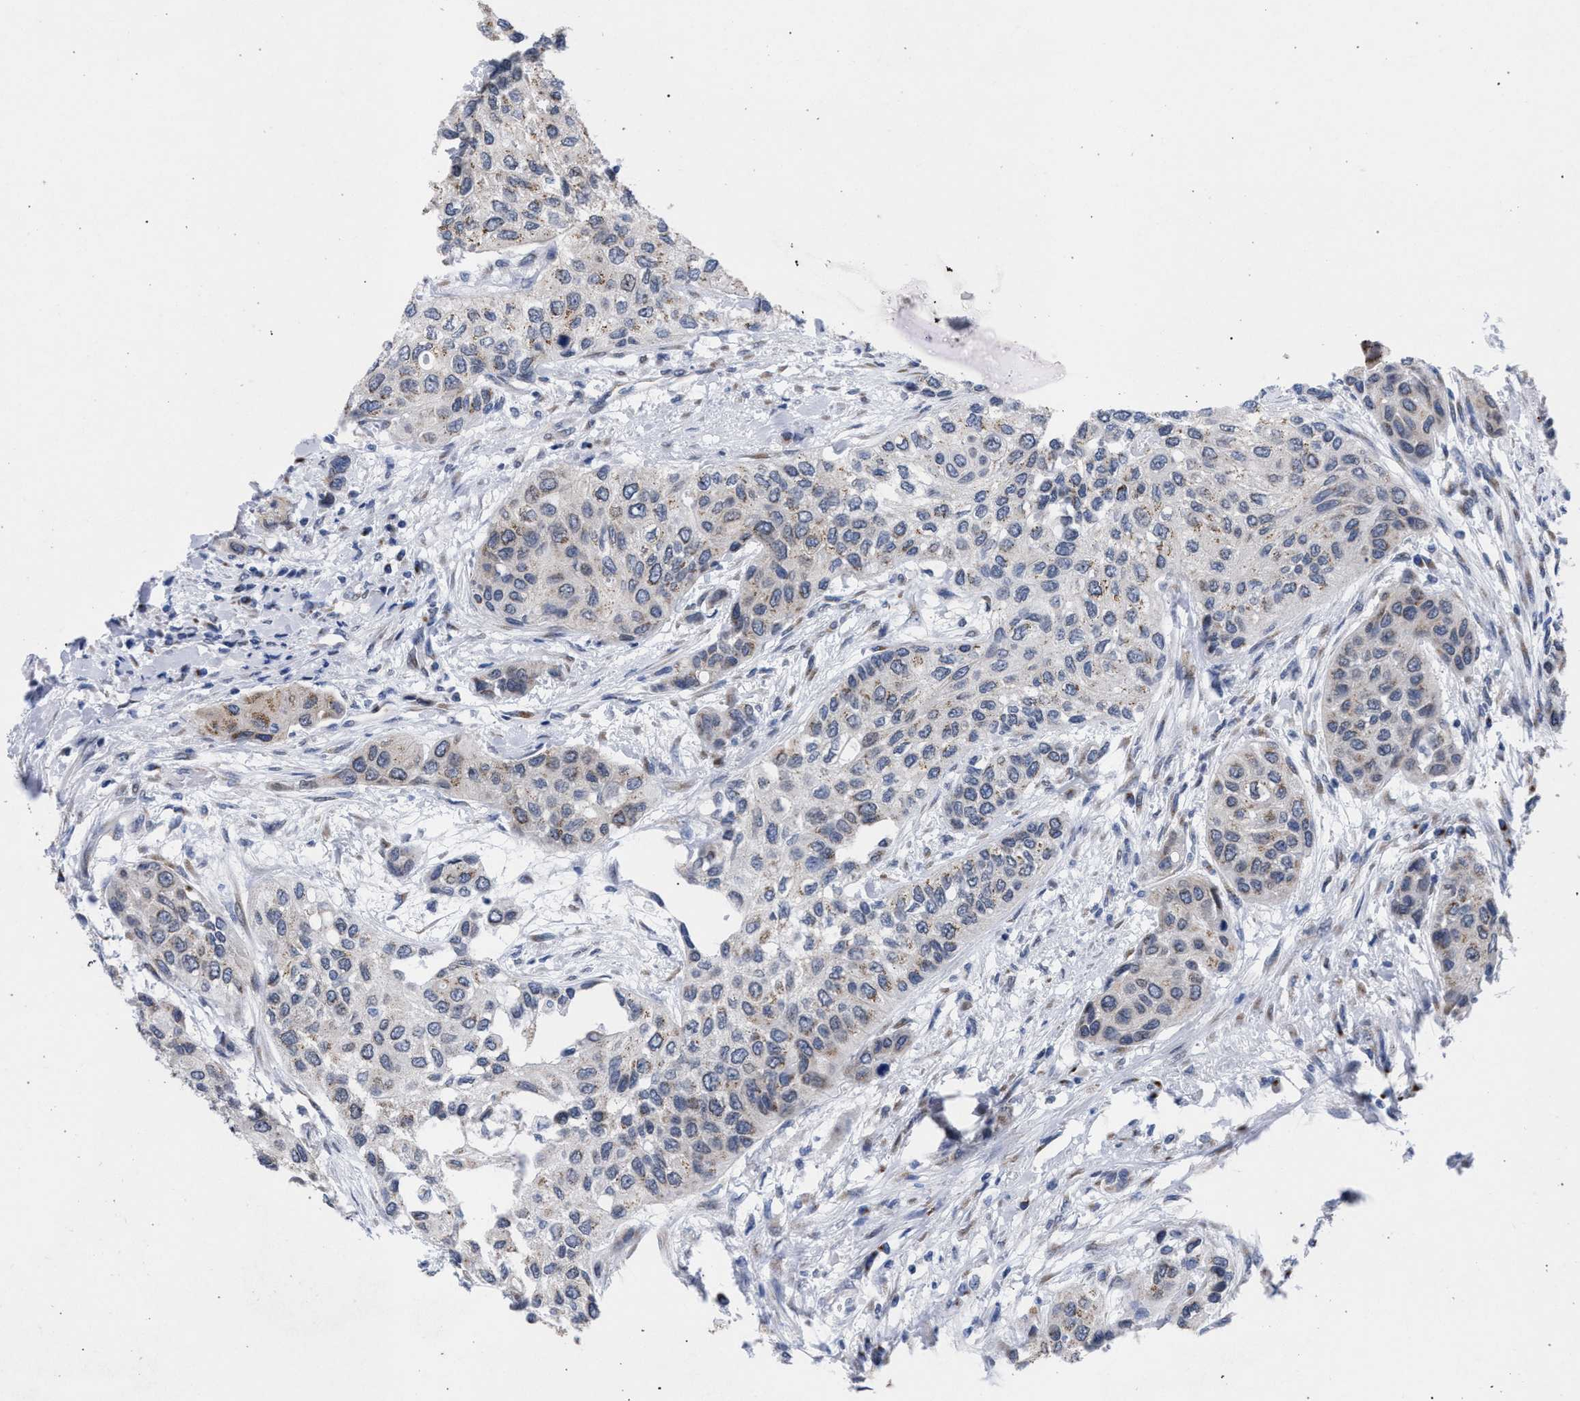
{"staining": {"intensity": "weak", "quantity": "25%-75%", "location": "cytoplasmic/membranous"}, "tissue": "urothelial cancer", "cell_type": "Tumor cells", "image_type": "cancer", "snomed": [{"axis": "morphology", "description": "Urothelial carcinoma, High grade"}, {"axis": "topography", "description": "Urinary bladder"}], "caption": "This is an image of immunohistochemistry staining of urothelial carcinoma (high-grade), which shows weak expression in the cytoplasmic/membranous of tumor cells.", "gene": "GOLGA2", "patient": {"sex": "female", "age": 56}}